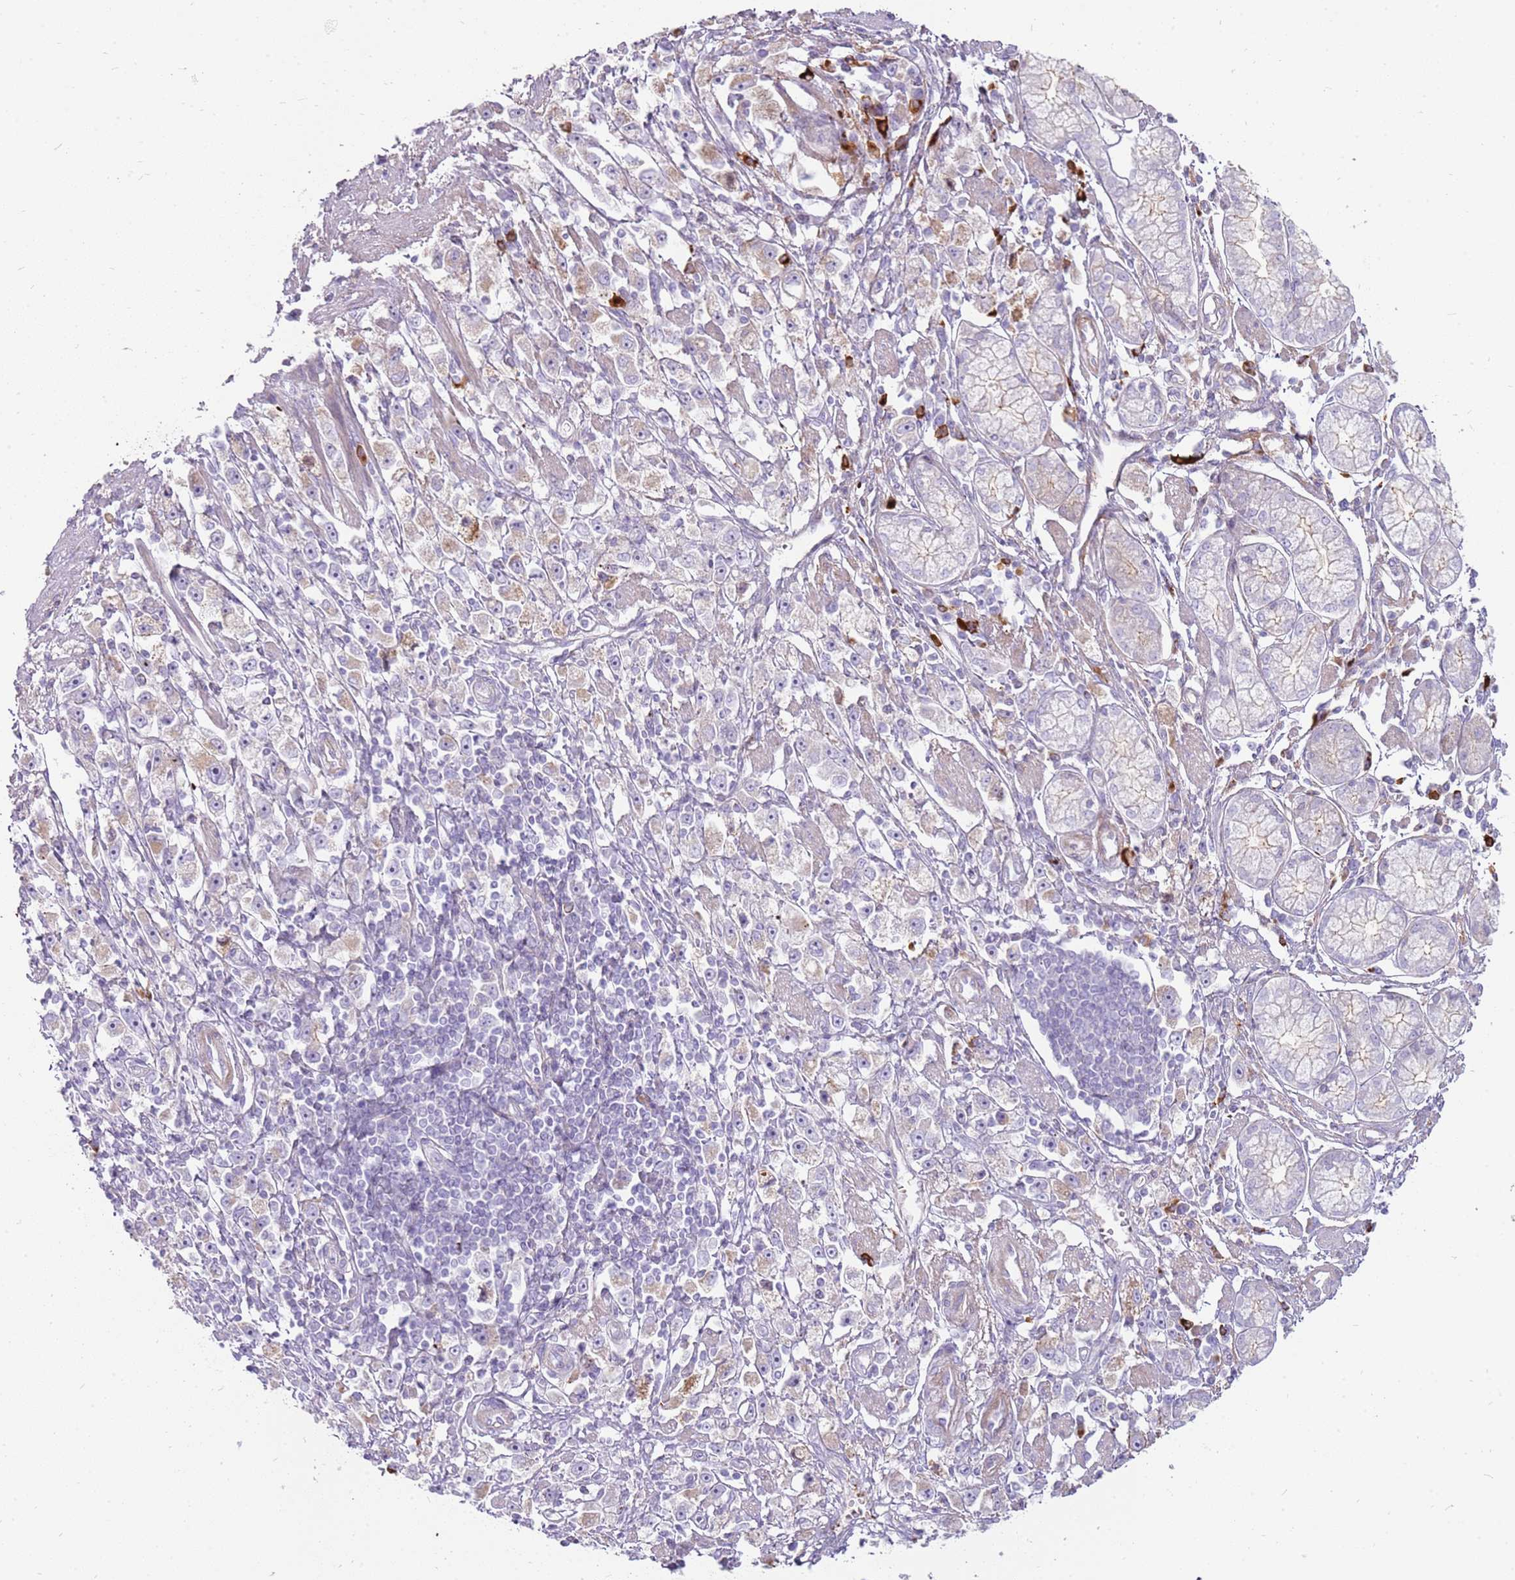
{"staining": {"intensity": "weak", "quantity": "<25%", "location": "cytoplasmic/membranous"}, "tissue": "stomach cancer", "cell_type": "Tumor cells", "image_type": "cancer", "snomed": [{"axis": "morphology", "description": "Adenocarcinoma, NOS"}, {"axis": "topography", "description": "Stomach"}], "caption": "Protein analysis of adenocarcinoma (stomach) exhibits no significant expression in tumor cells.", "gene": "MCUB", "patient": {"sex": "female", "age": 59}}